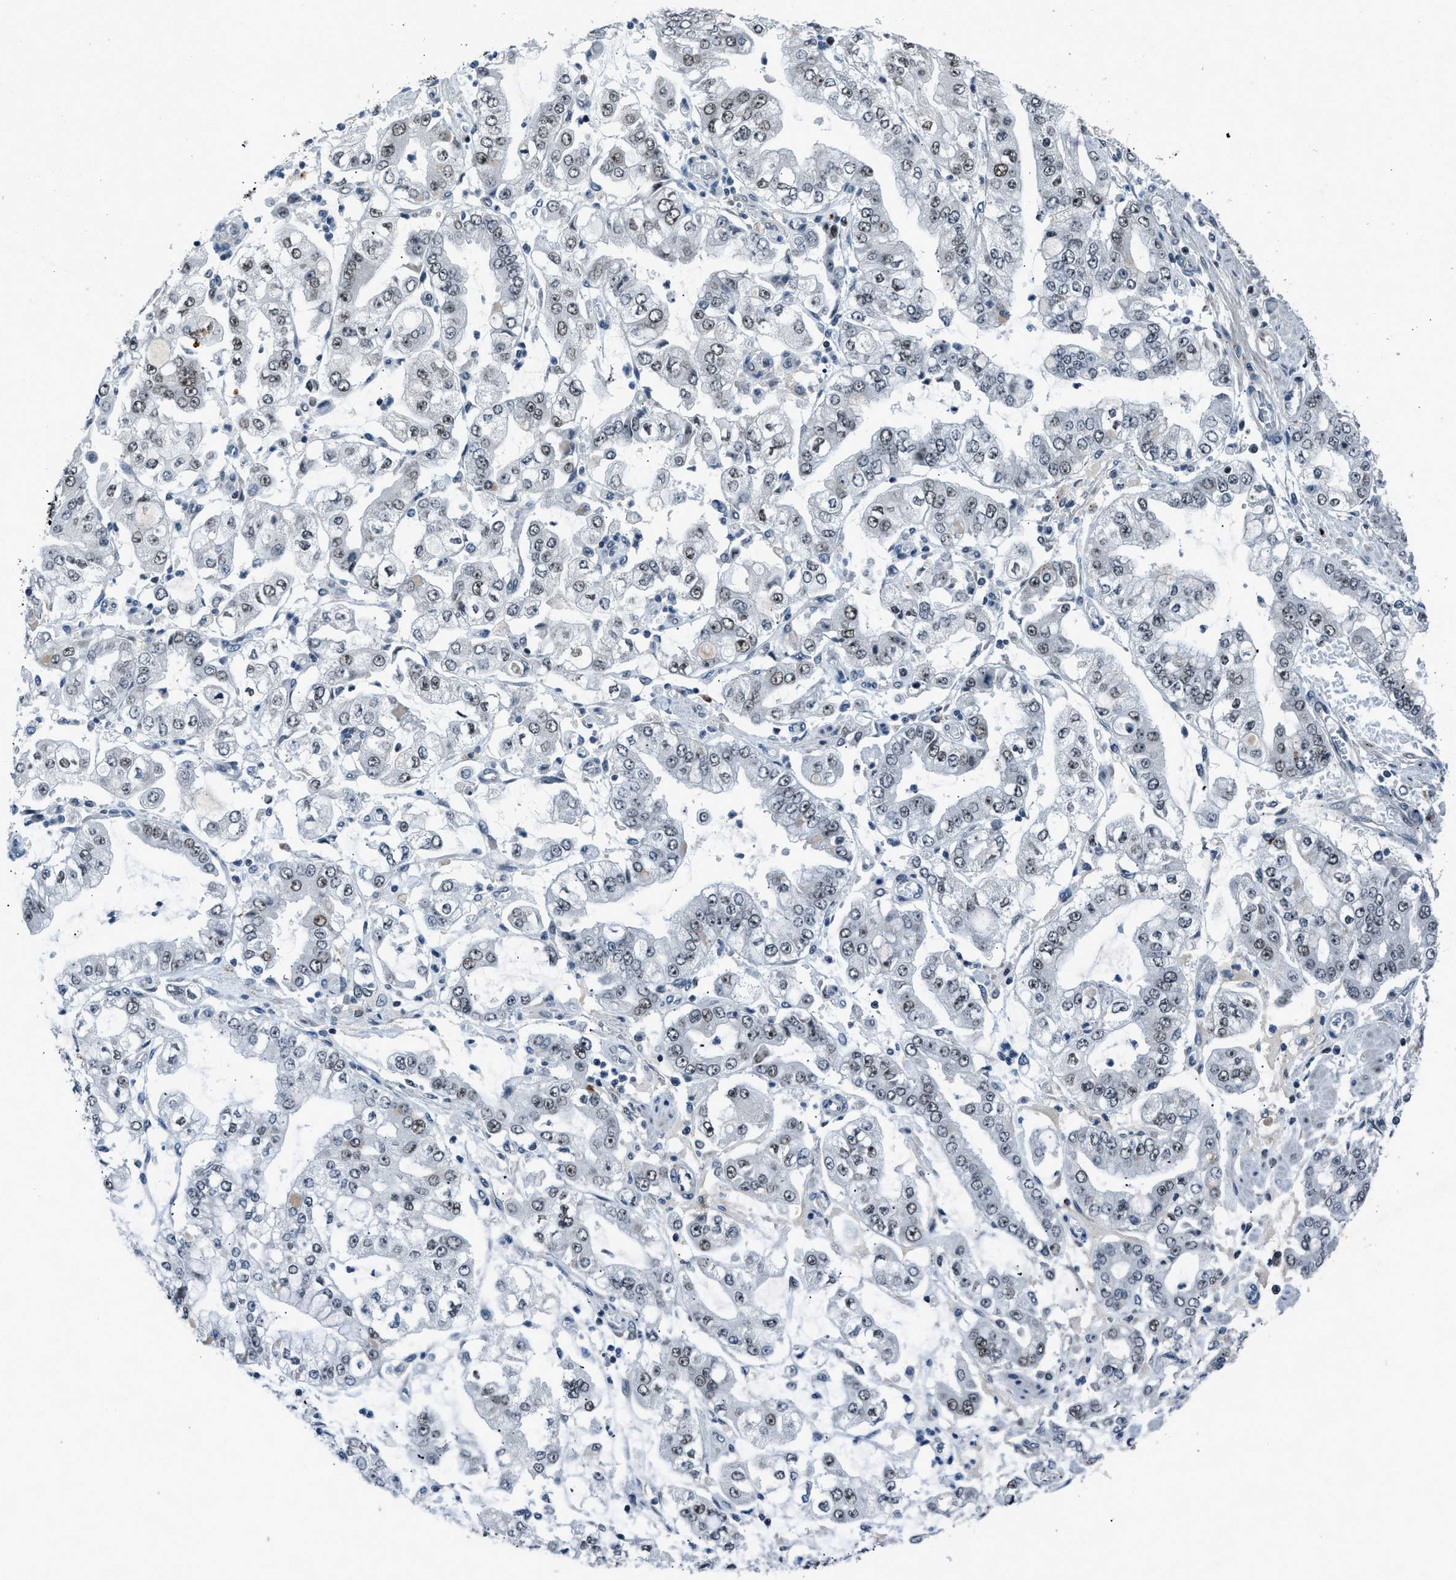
{"staining": {"intensity": "weak", "quantity": "<25%", "location": "nuclear"}, "tissue": "stomach cancer", "cell_type": "Tumor cells", "image_type": "cancer", "snomed": [{"axis": "morphology", "description": "Adenocarcinoma, NOS"}, {"axis": "topography", "description": "Stomach"}], "caption": "Protein analysis of stomach adenocarcinoma reveals no significant positivity in tumor cells. Brightfield microscopy of immunohistochemistry stained with DAB (brown) and hematoxylin (blue), captured at high magnification.", "gene": "ADCY1", "patient": {"sex": "male", "age": 76}}